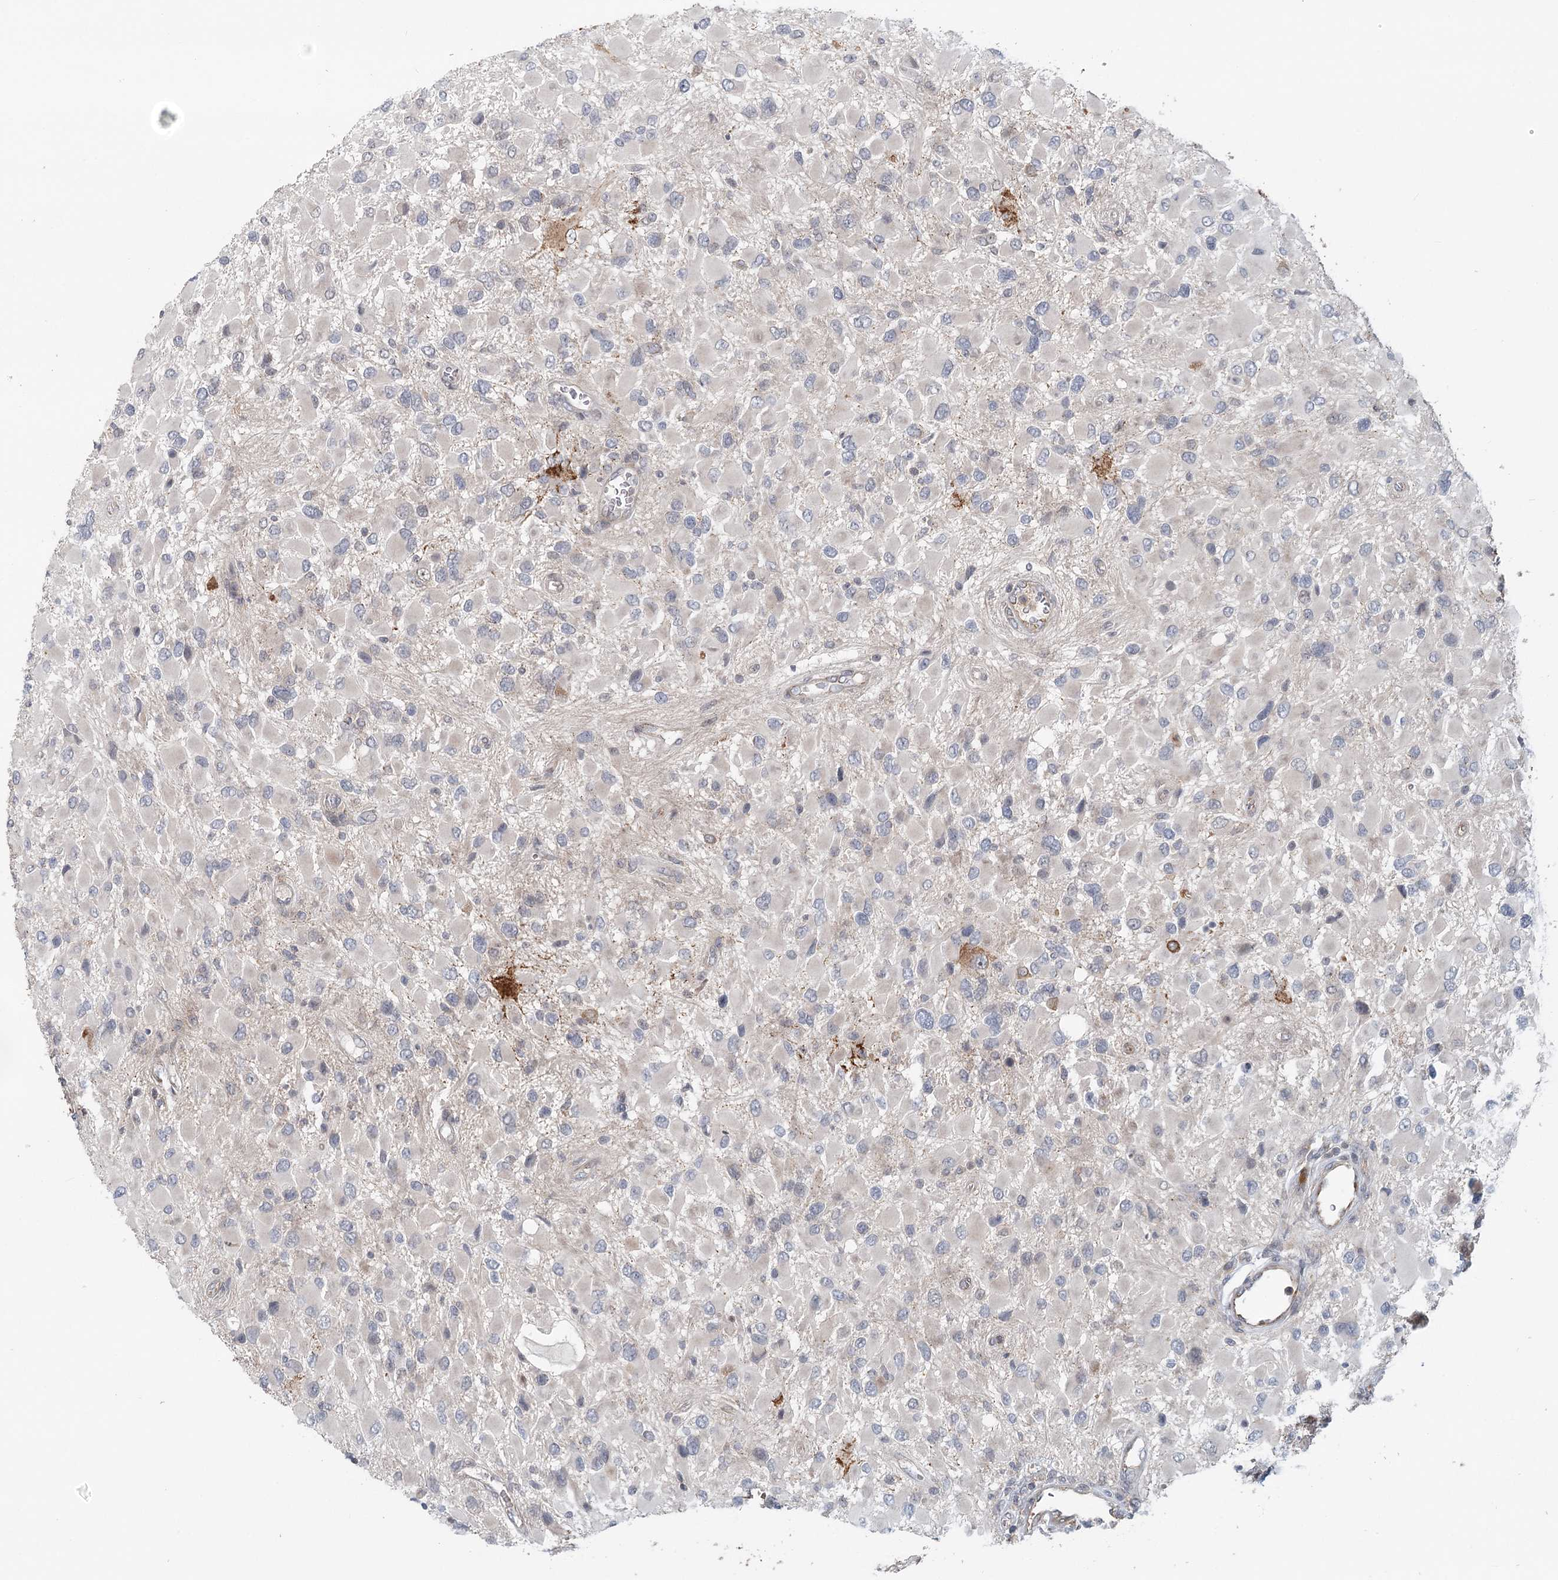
{"staining": {"intensity": "negative", "quantity": "none", "location": "none"}, "tissue": "glioma", "cell_type": "Tumor cells", "image_type": "cancer", "snomed": [{"axis": "morphology", "description": "Glioma, malignant, High grade"}, {"axis": "topography", "description": "Brain"}], "caption": "Immunohistochemistry (IHC) of human glioma reveals no positivity in tumor cells. The staining is performed using DAB brown chromogen with nuclei counter-stained in using hematoxylin.", "gene": "RNF111", "patient": {"sex": "male", "age": 53}}